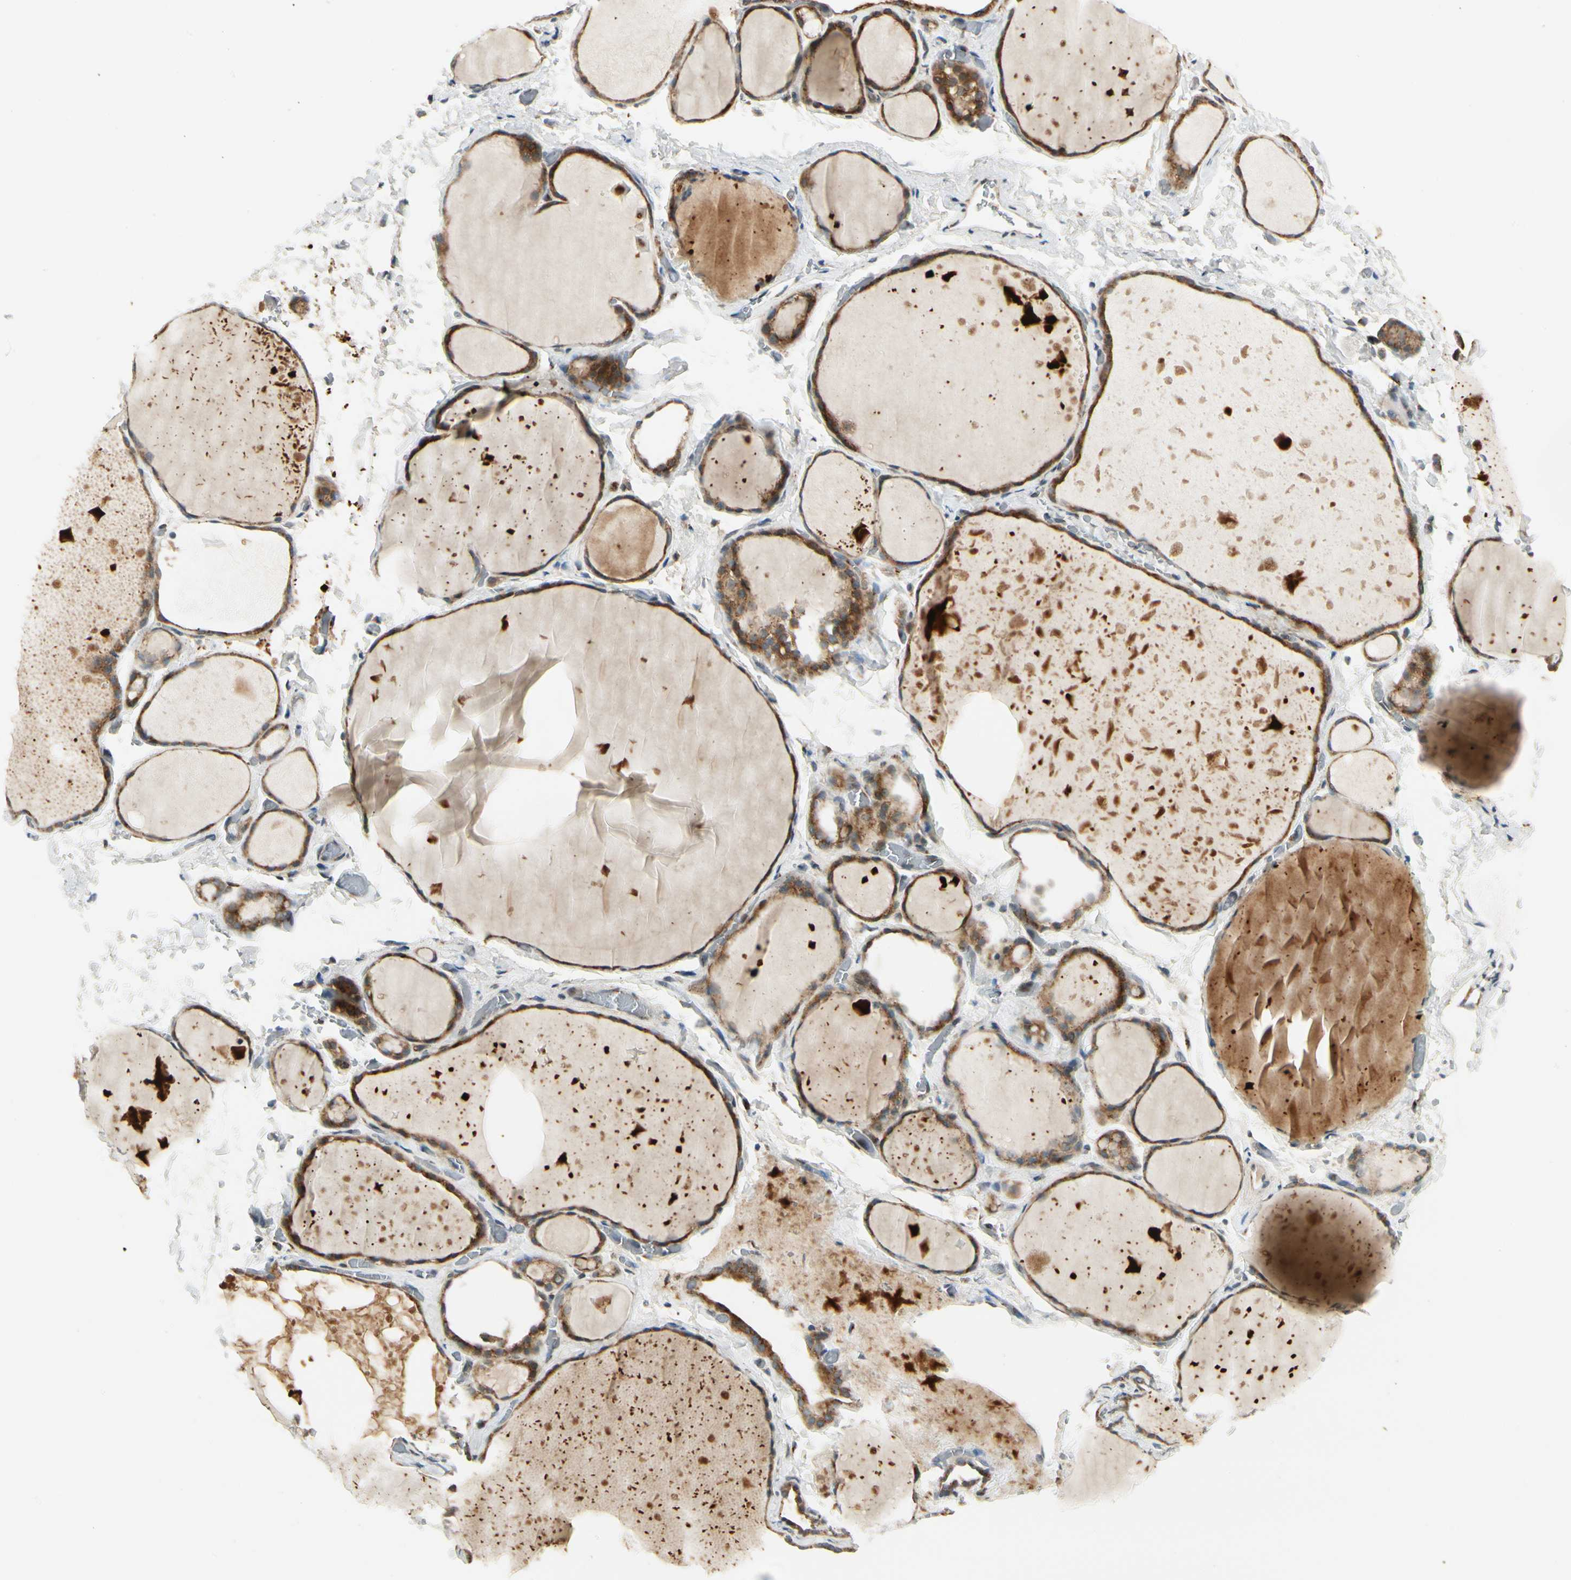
{"staining": {"intensity": "moderate", "quantity": ">75%", "location": "cytoplasmic/membranous"}, "tissue": "thyroid gland", "cell_type": "Glandular cells", "image_type": "normal", "snomed": [{"axis": "morphology", "description": "Normal tissue, NOS"}, {"axis": "topography", "description": "Thyroid gland"}], "caption": "Moderate cytoplasmic/membranous positivity is present in approximately >75% of glandular cells in unremarkable thyroid gland.", "gene": "MANSC1", "patient": {"sex": "male", "age": 76}}